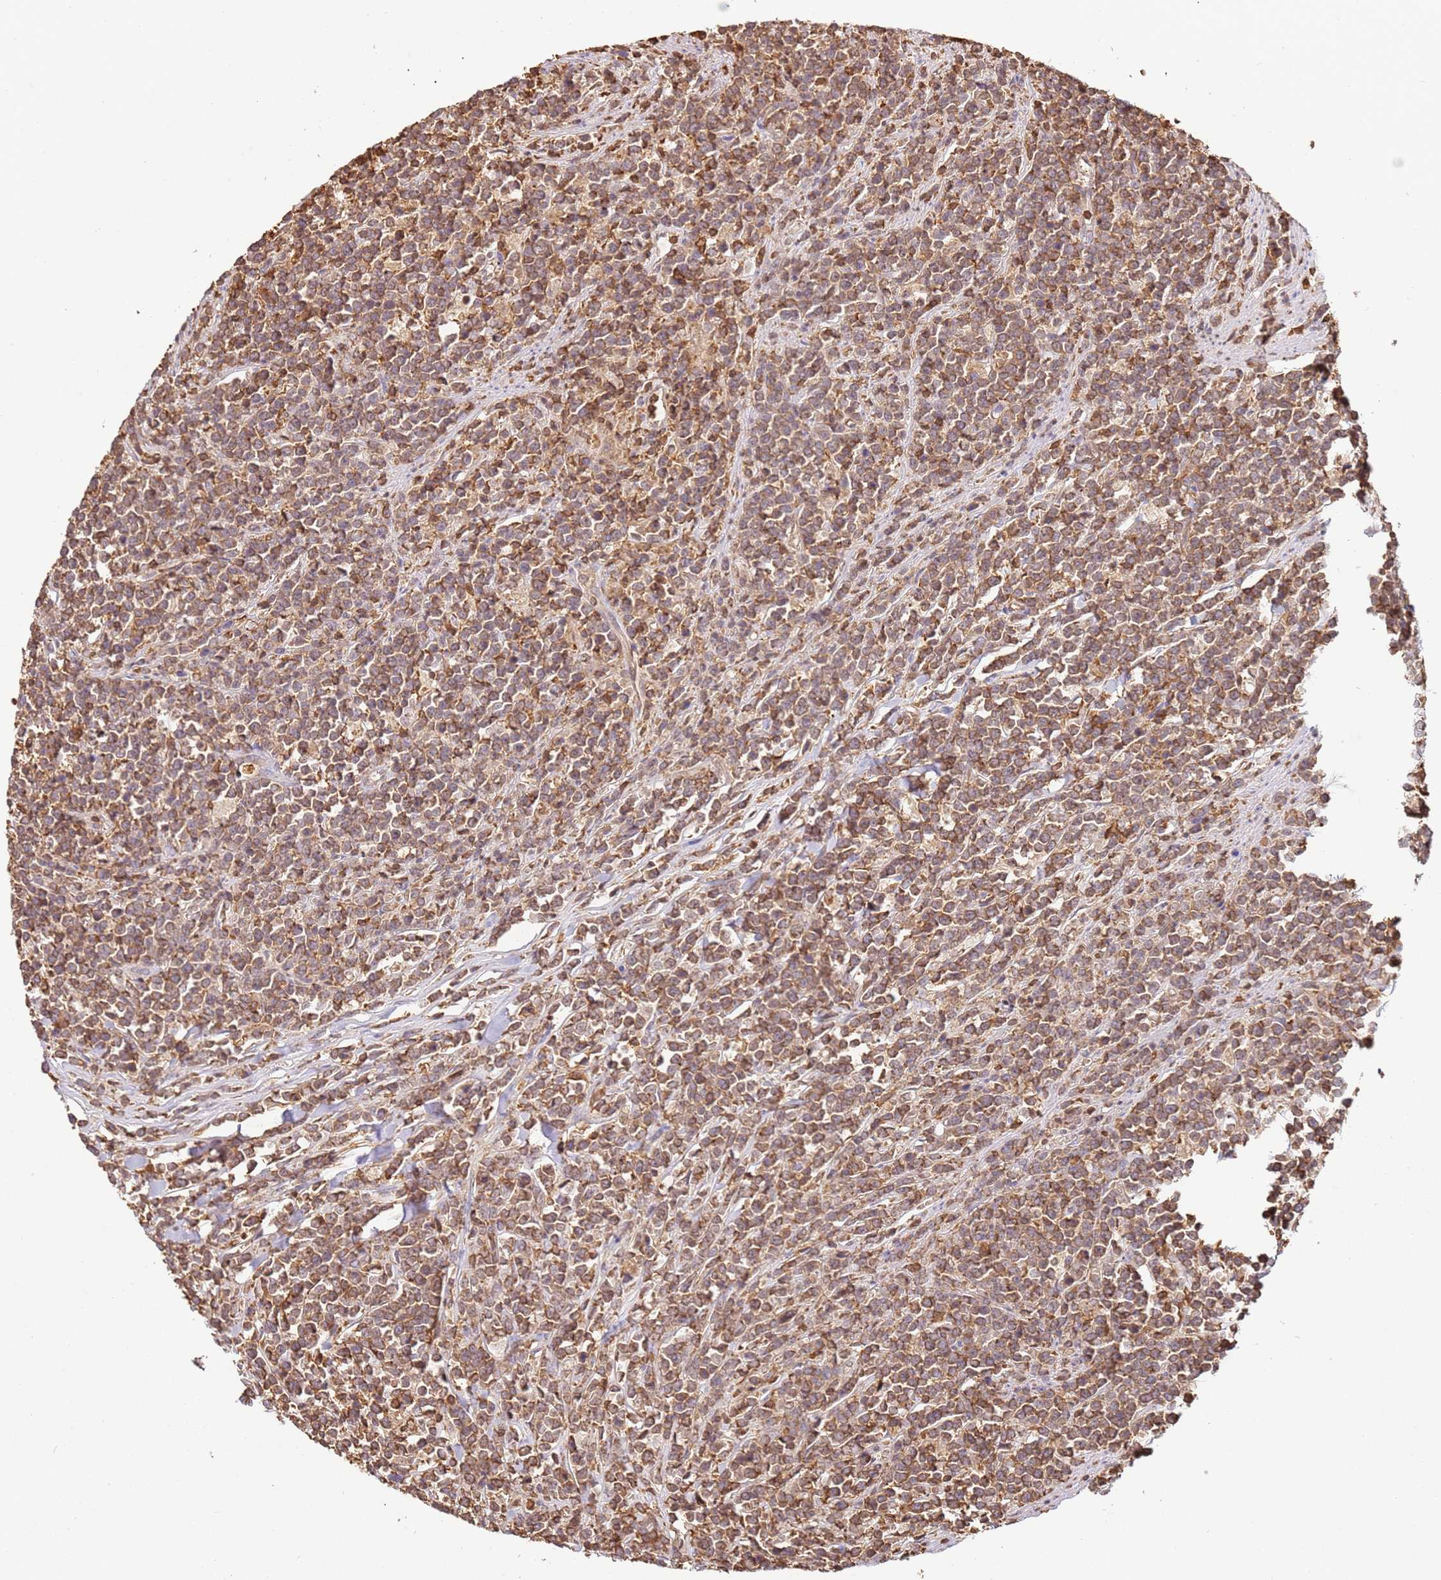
{"staining": {"intensity": "moderate", "quantity": ">75%", "location": "cytoplasmic/membranous"}, "tissue": "lymphoma", "cell_type": "Tumor cells", "image_type": "cancer", "snomed": [{"axis": "morphology", "description": "Malignant lymphoma, non-Hodgkin's type, High grade"}, {"axis": "topography", "description": "Small intestine"}, {"axis": "topography", "description": "Colon"}], "caption": "The micrograph shows a brown stain indicating the presence of a protein in the cytoplasmic/membranous of tumor cells in lymphoma.", "gene": "OR6P1", "patient": {"sex": "male", "age": 8}}